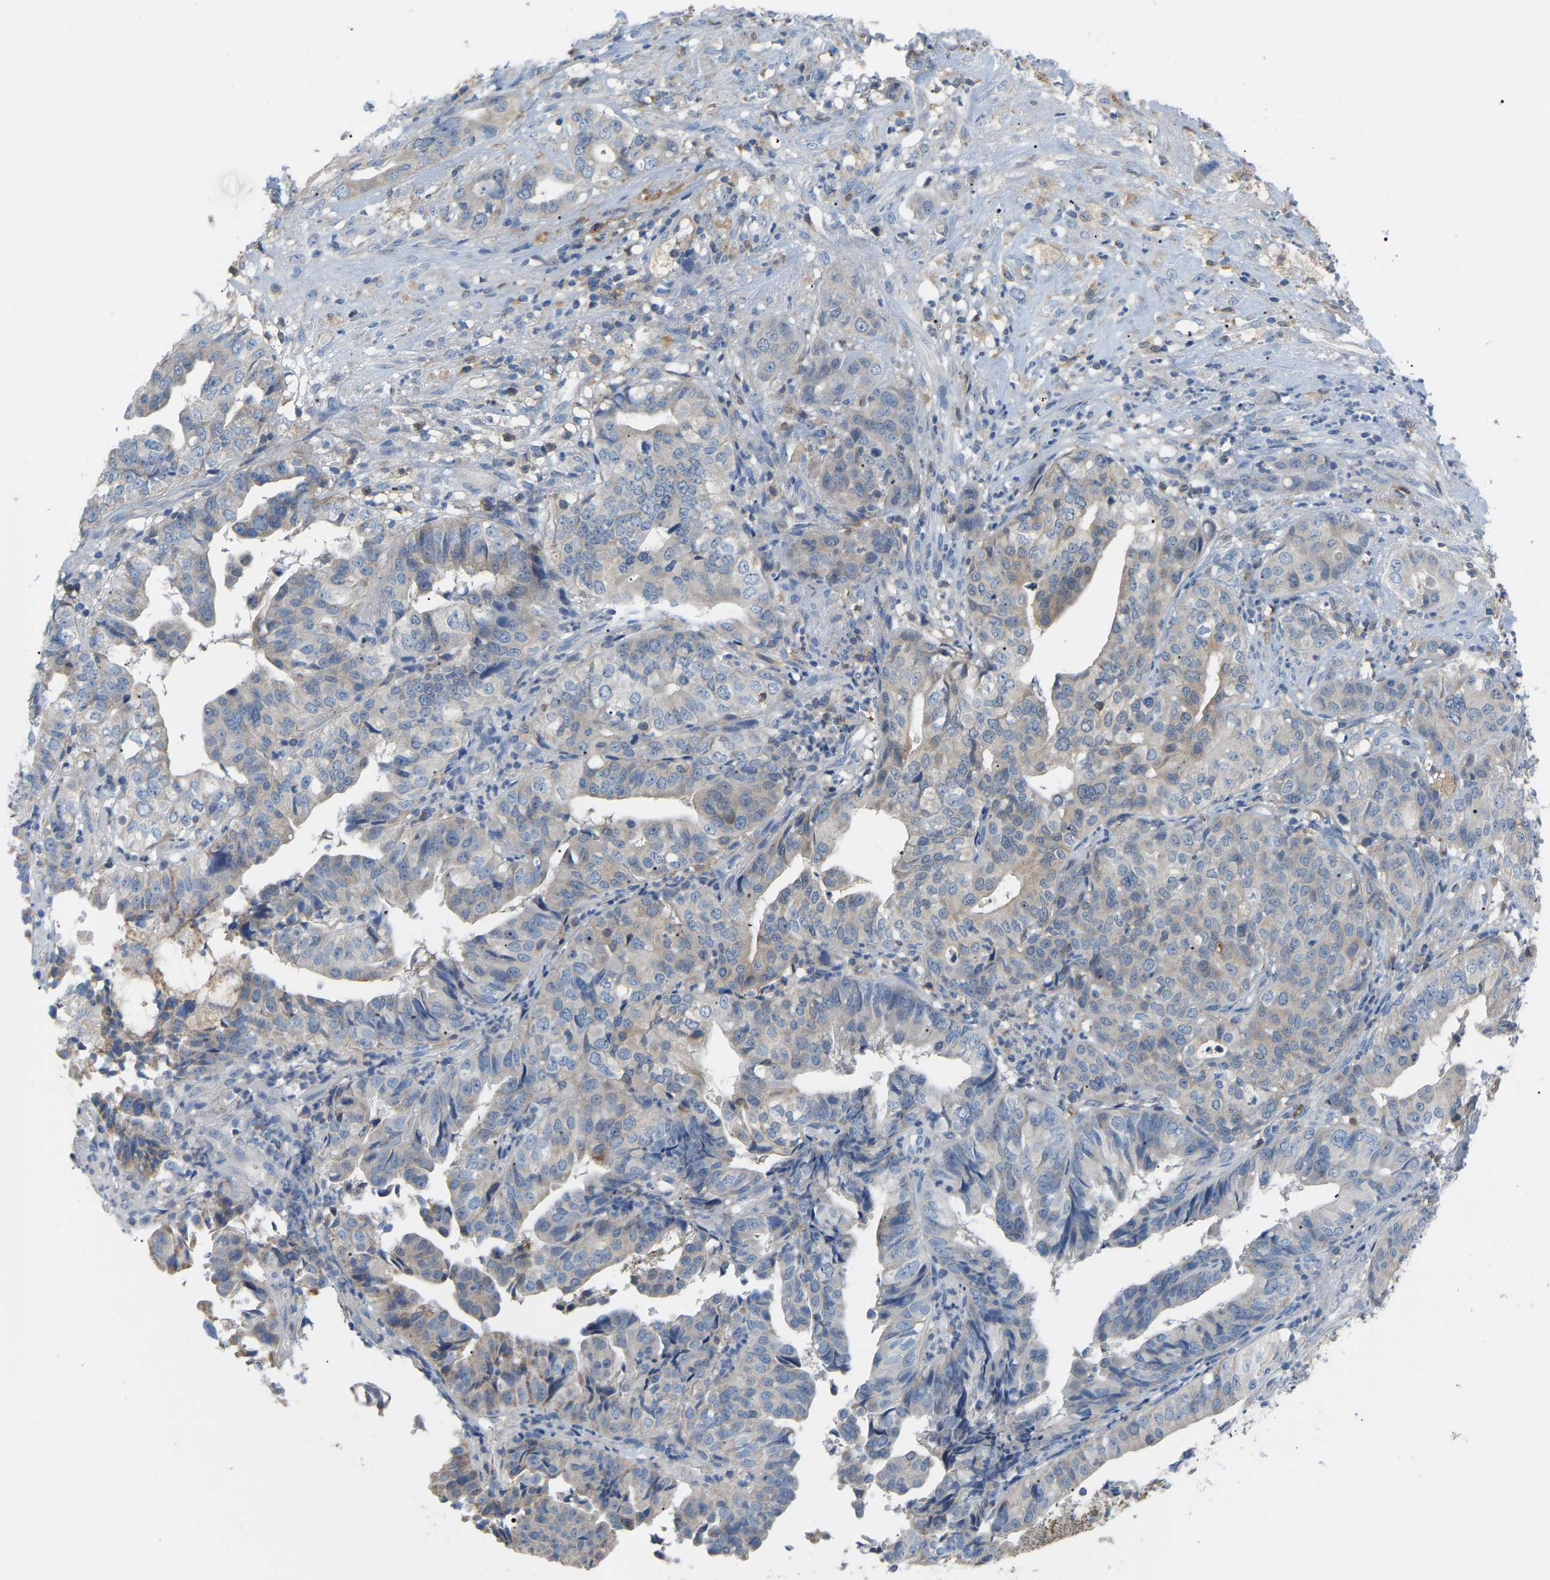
{"staining": {"intensity": "negative", "quantity": "none", "location": "none"}, "tissue": "liver cancer", "cell_type": "Tumor cells", "image_type": "cancer", "snomed": [{"axis": "morphology", "description": "Cholangiocarcinoma"}, {"axis": "topography", "description": "Liver"}], "caption": "DAB (3,3'-diaminobenzidine) immunohistochemical staining of liver cholangiocarcinoma shows no significant positivity in tumor cells. (DAB (3,3'-diaminobenzidine) immunohistochemistry (IHC) with hematoxylin counter stain).", "gene": "CROT", "patient": {"sex": "female", "age": 61}}